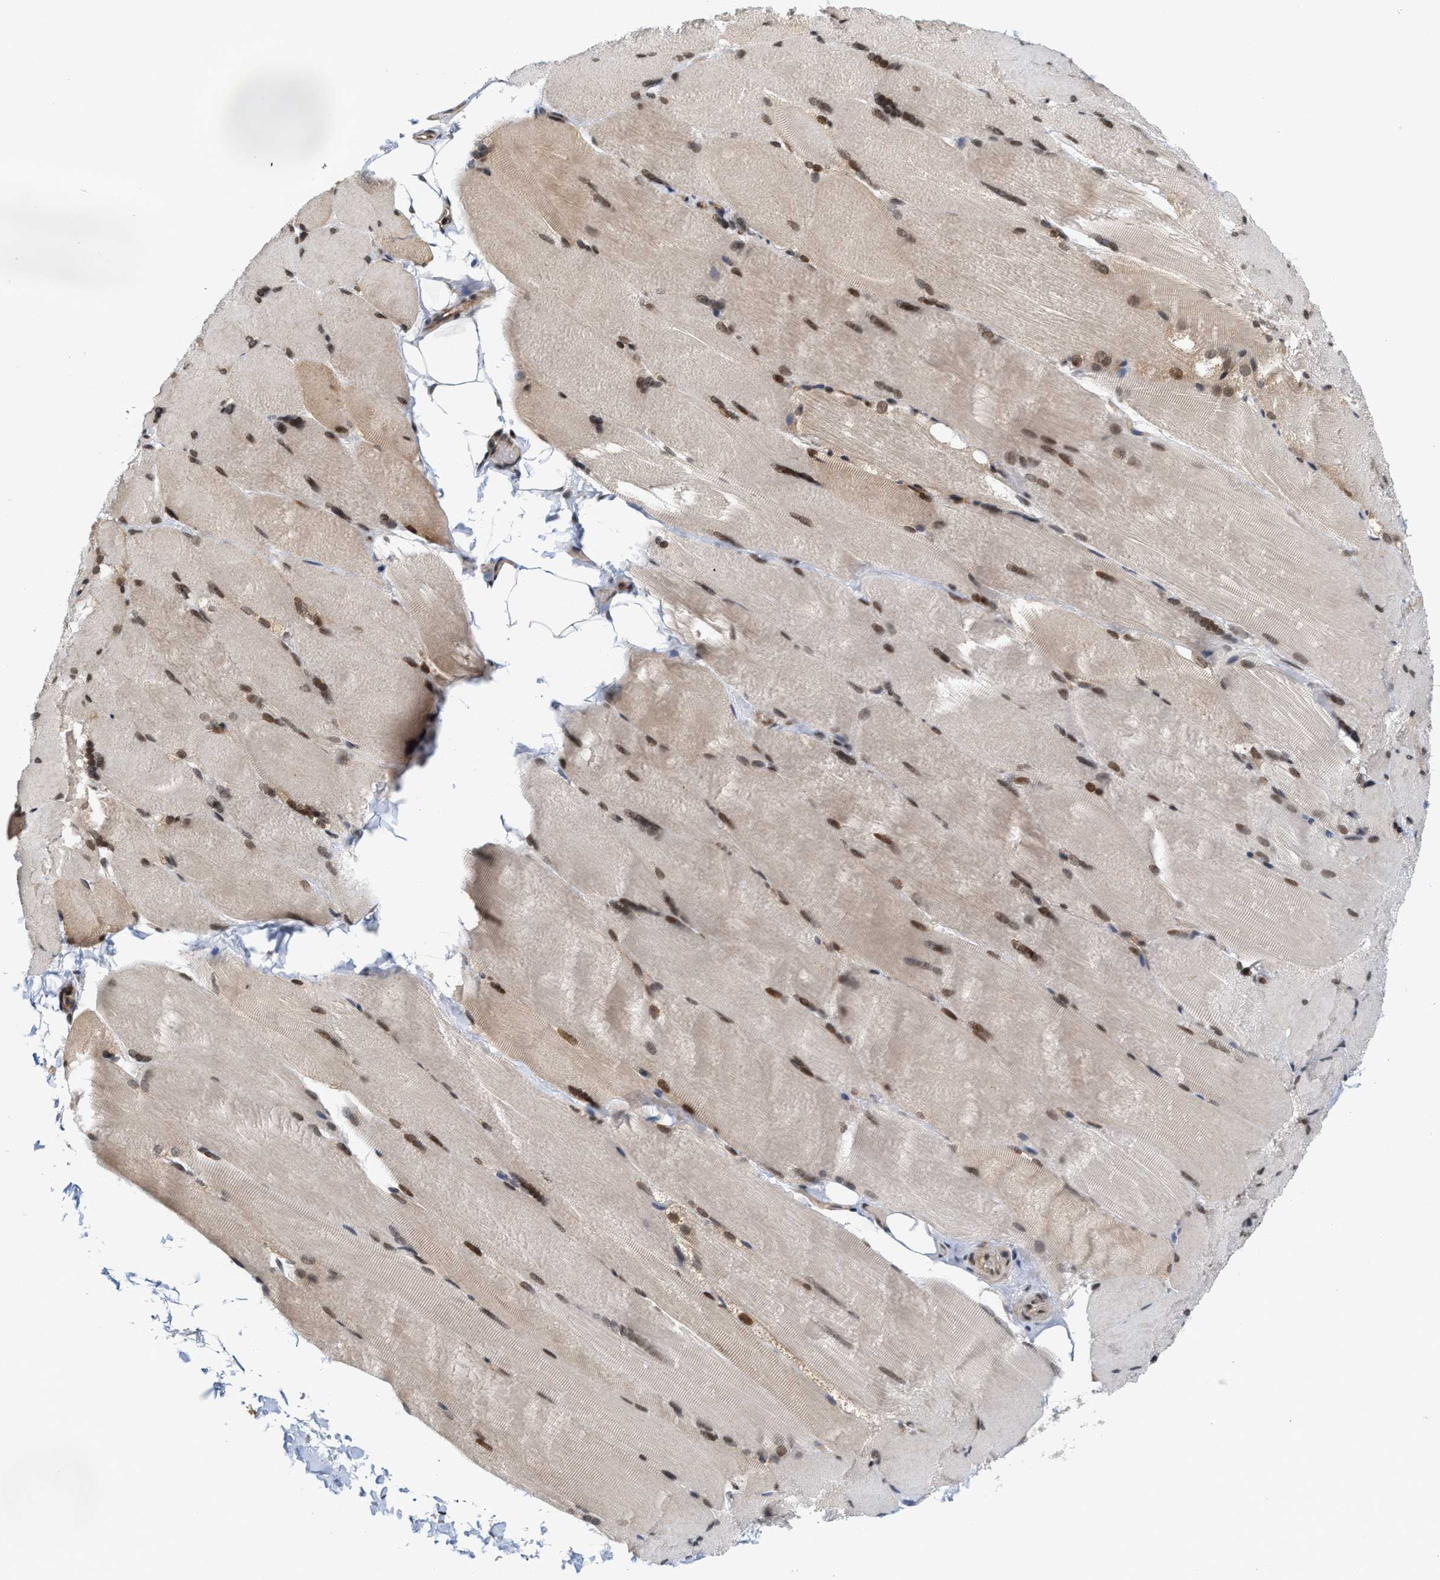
{"staining": {"intensity": "moderate", "quantity": ">75%", "location": "cytoplasmic/membranous,nuclear"}, "tissue": "skeletal muscle", "cell_type": "Myocytes", "image_type": "normal", "snomed": [{"axis": "morphology", "description": "Normal tissue, NOS"}, {"axis": "topography", "description": "Skin"}, {"axis": "topography", "description": "Skeletal muscle"}], "caption": "This histopathology image exhibits unremarkable skeletal muscle stained with IHC to label a protein in brown. The cytoplasmic/membranous,nuclear of myocytes show moderate positivity for the protein. Nuclei are counter-stained blue.", "gene": "ANKRD6", "patient": {"sex": "male", "age": 83}}